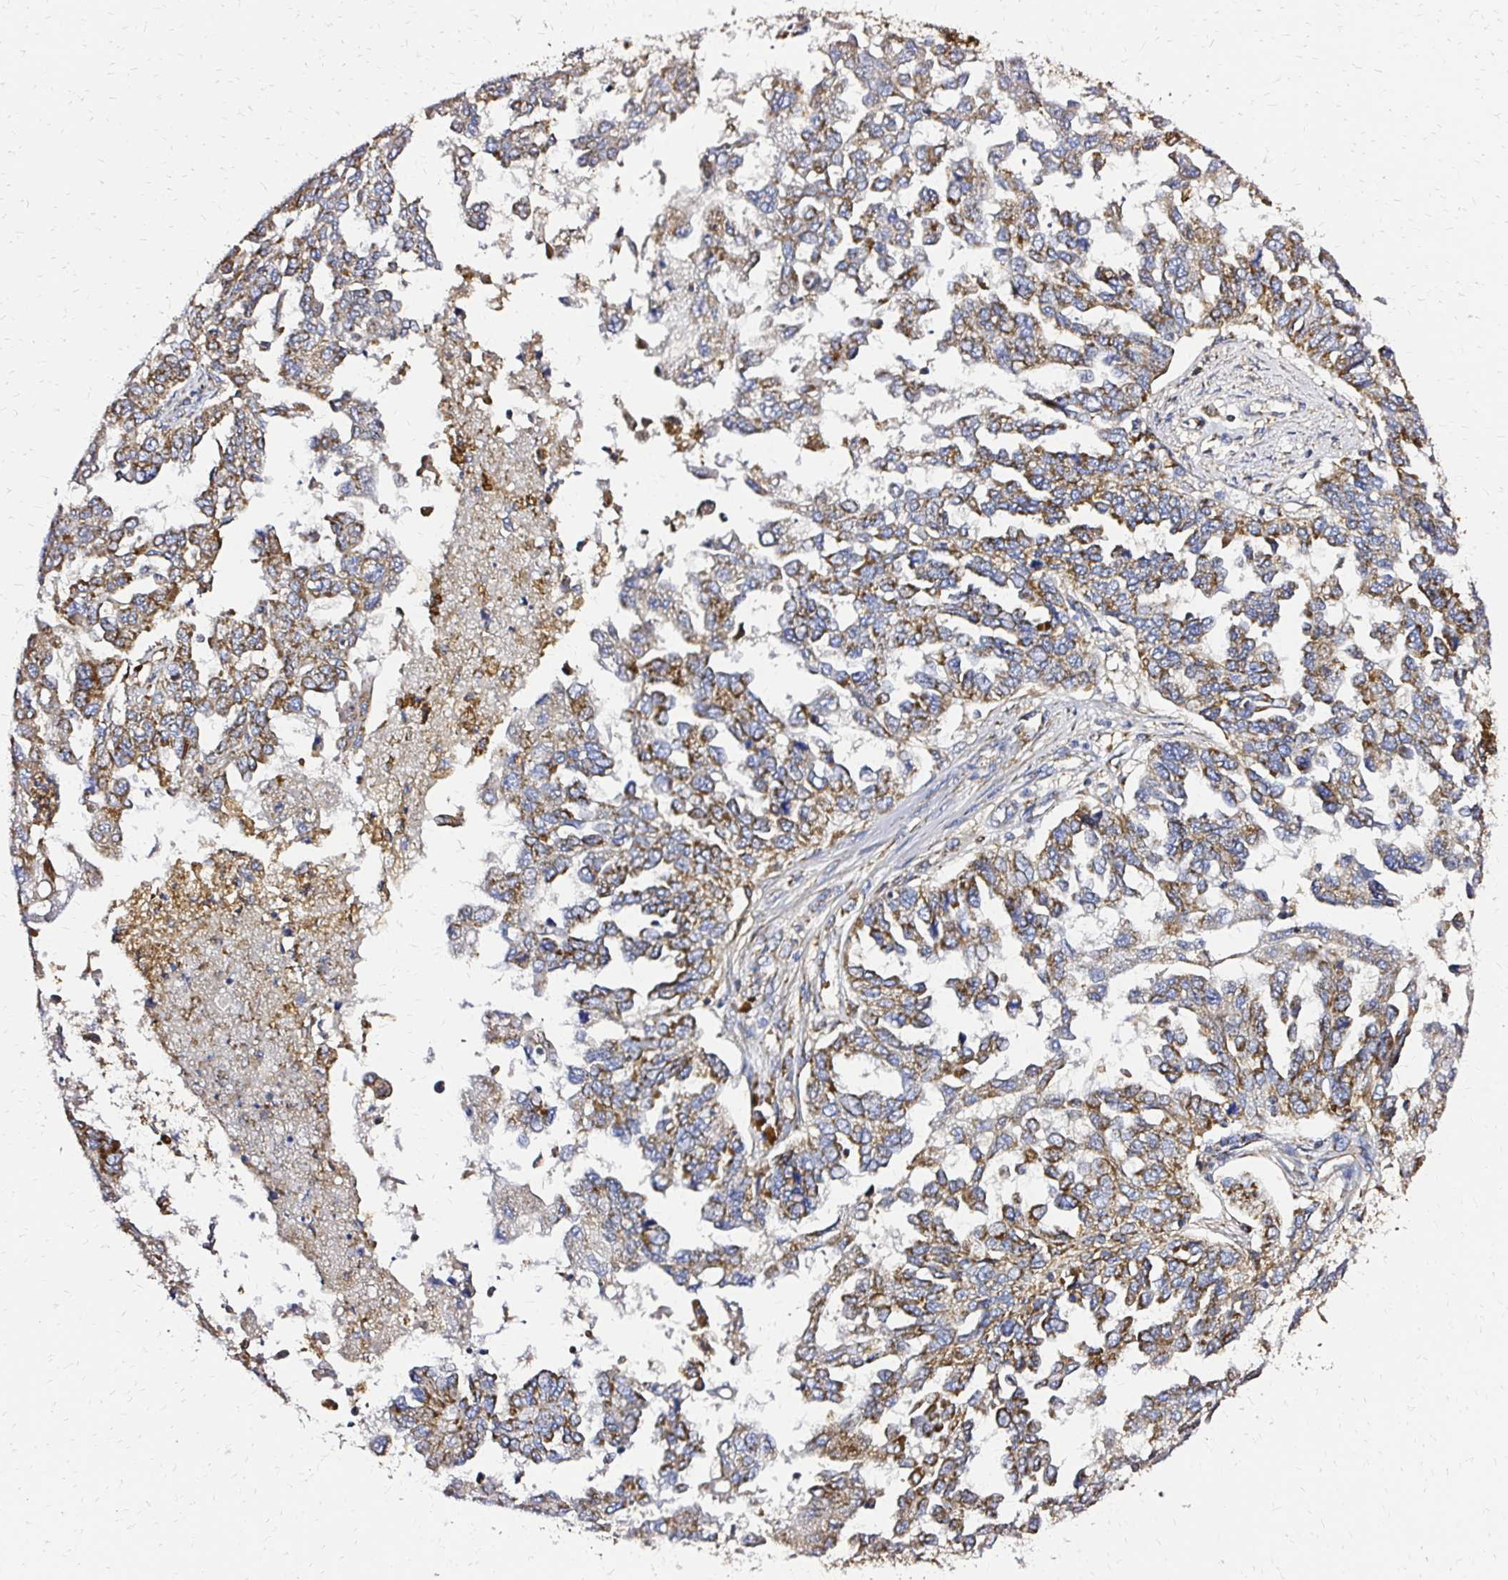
{"staining": {"intensity": "moderate", "quantity": ">75%", "location": "cytoplasmic/membranous"}, "tissue": "ovarian cancer", "cell_type": "Tumor cells", "image_type": "cancer", "snomed": [{"axis": "morphology", "description": "Cystadenocarcinoma, serous, NOS"}, {"axis": "topography", "description": "Ovary"}], "caption": "Serous cystadenocarcinoma (ovarian) stained for a protein (brown) displays moderate cytoplasmic/membranous positive positivity in about >75% of tumor cells.", "gene": "MRPL13", "patient": {"sex": "female", "age": 53}}